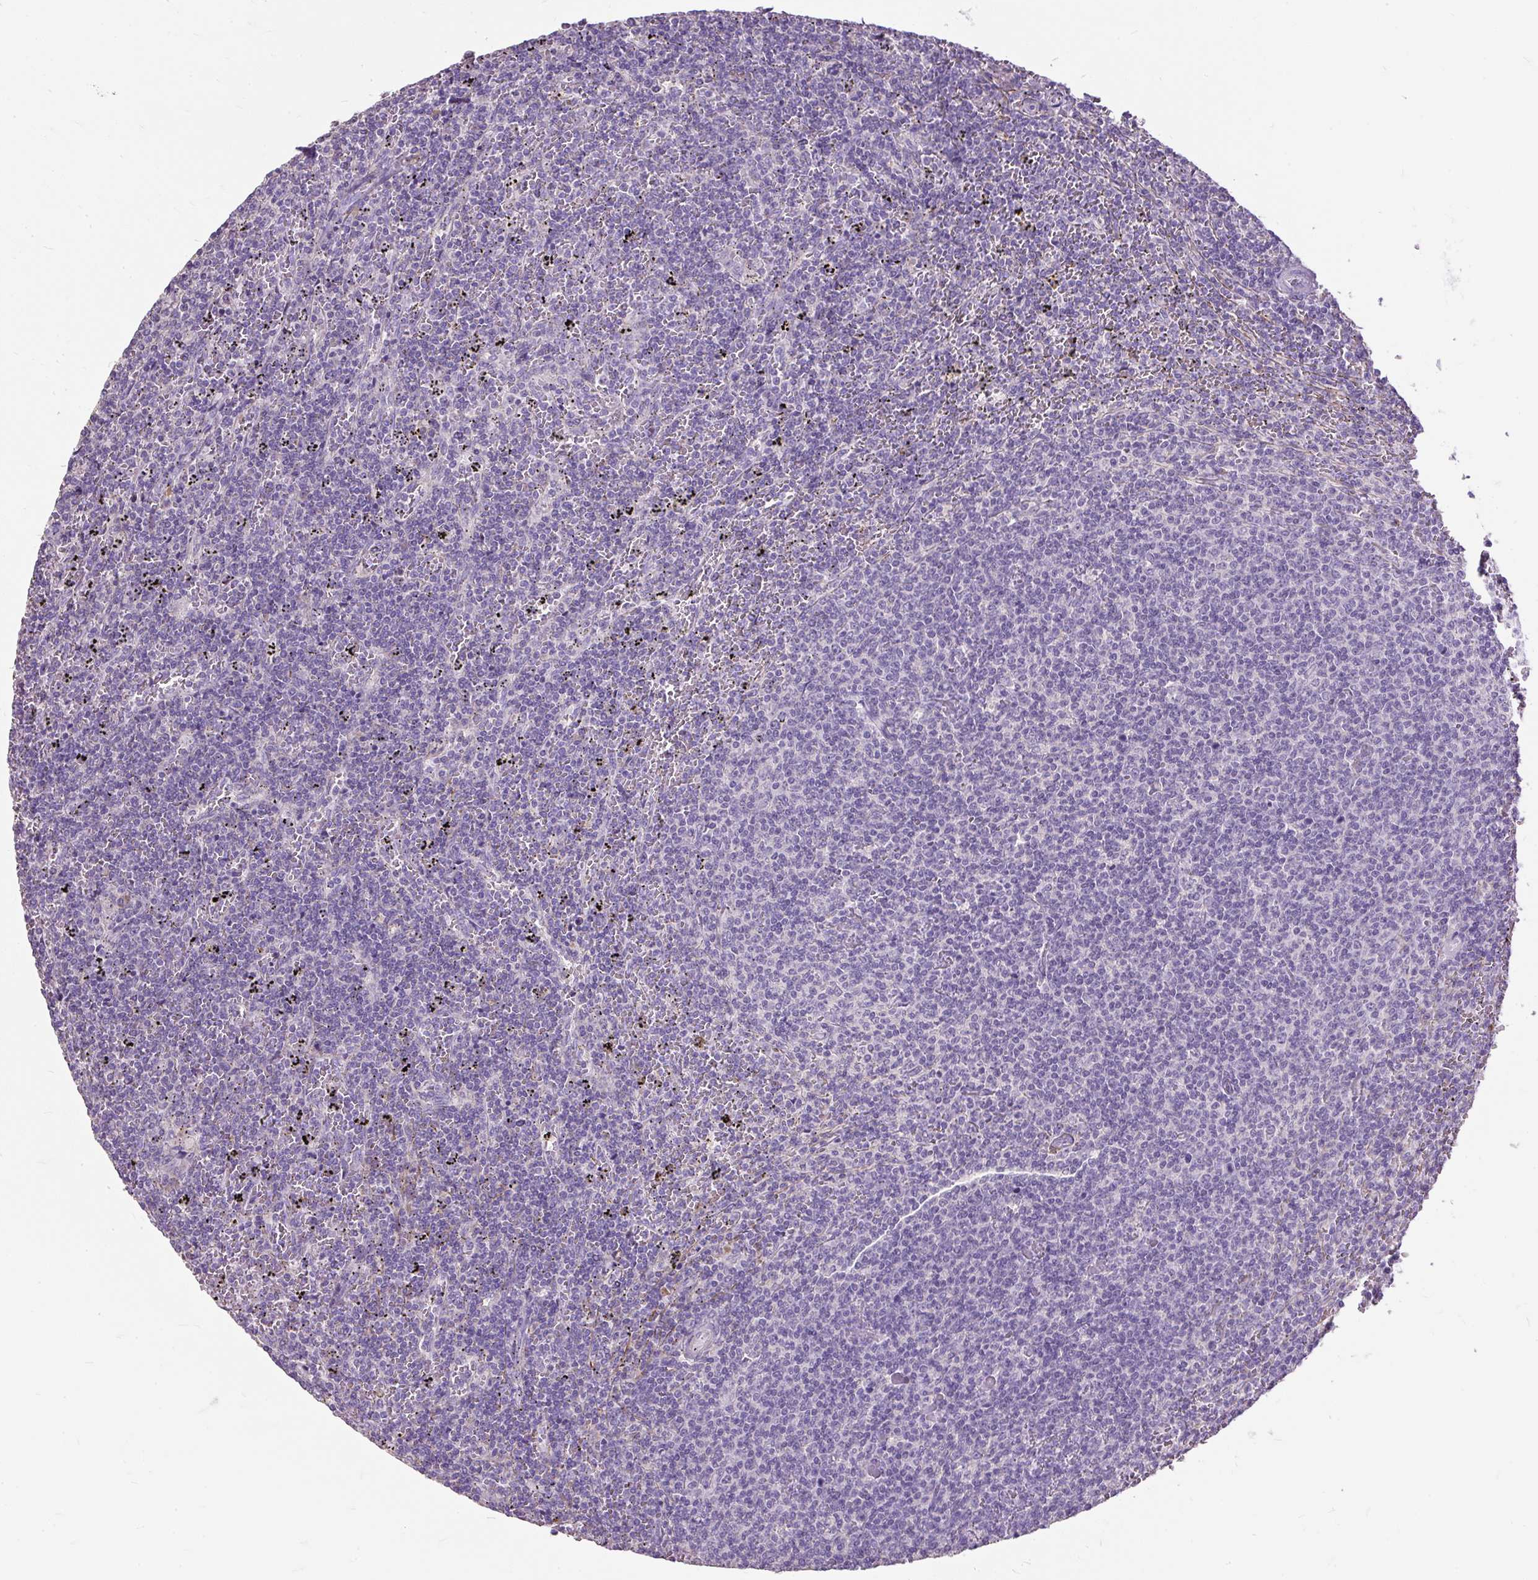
{"staining": {"intensity": "negative", "quantity": "none", "location": "none"}, "tissue": "lymphoma", "cell_type": "Tumor cells", "image_type": "cancer", "snomed": [{"axis": "morphology", "description": "Malignant lymphoma, non-Hodgkin's type, Low grade"}, {"axis": "topography", "description": "Spleen"}], "caption": "Immunohistochemistry photomicrograph of lymphoma stained for a protein (brown), which demonstrates no staining in tumor cells.", "gene": "GBX1", "patient": {"sex": "female", "age": 50}}